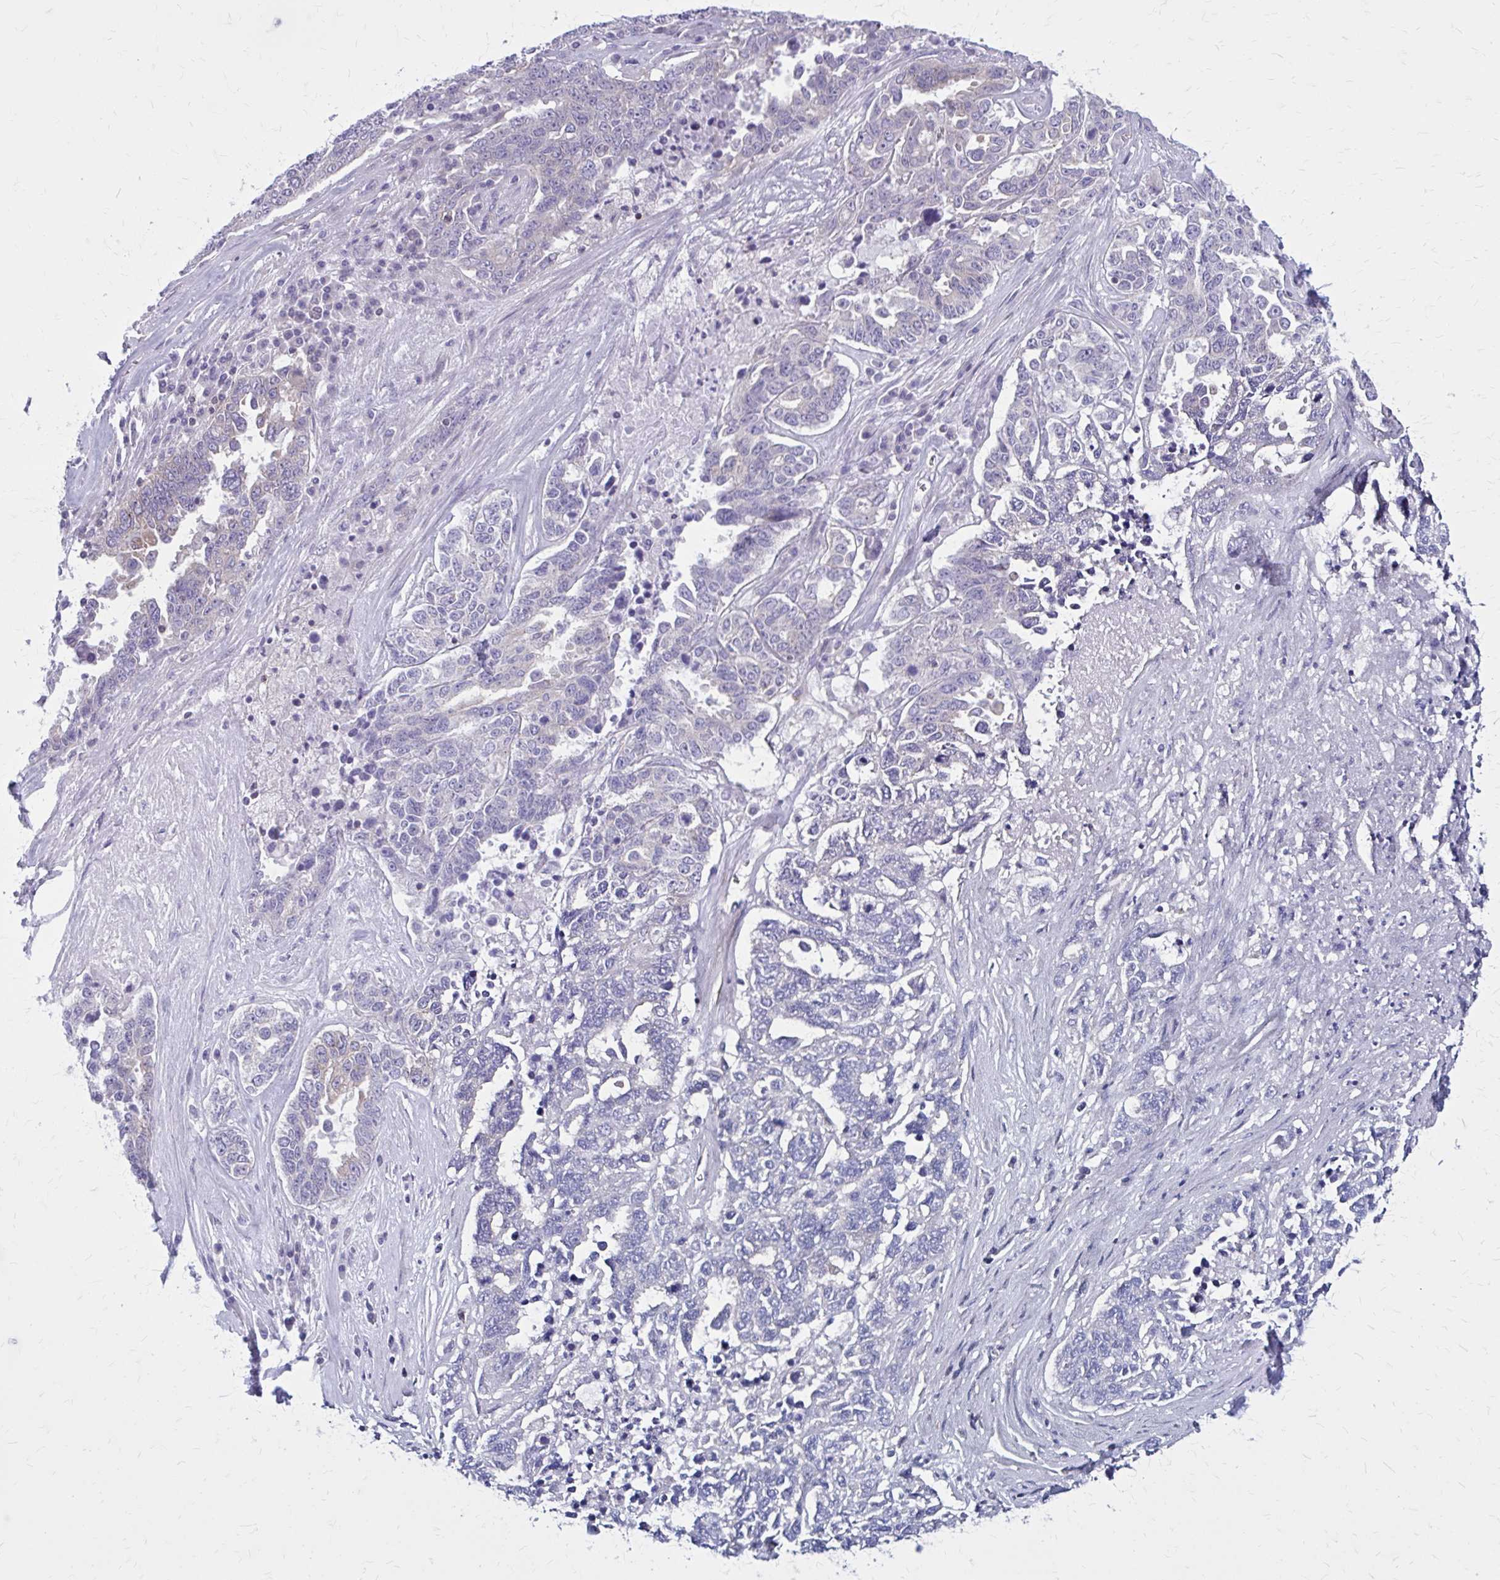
{"staining": {"intensity": "negative", "quantity": "none", "location": "none"}, "tissue": "ovarian cancer", "cell_type": "Tumor cells", "image_type": "cancer", "snomed": [{"axis": "morphology", "description": "Carcinoma, endometroid"}, {"axis": "topography", "description": "Ovary"}], "caption": "IHC image of ovarian cancer stained for a protein (brown), which shows no positivity in tumor cells.", "gene": "PITPNM1", "patient": {"sex": "female", "age": 62}}